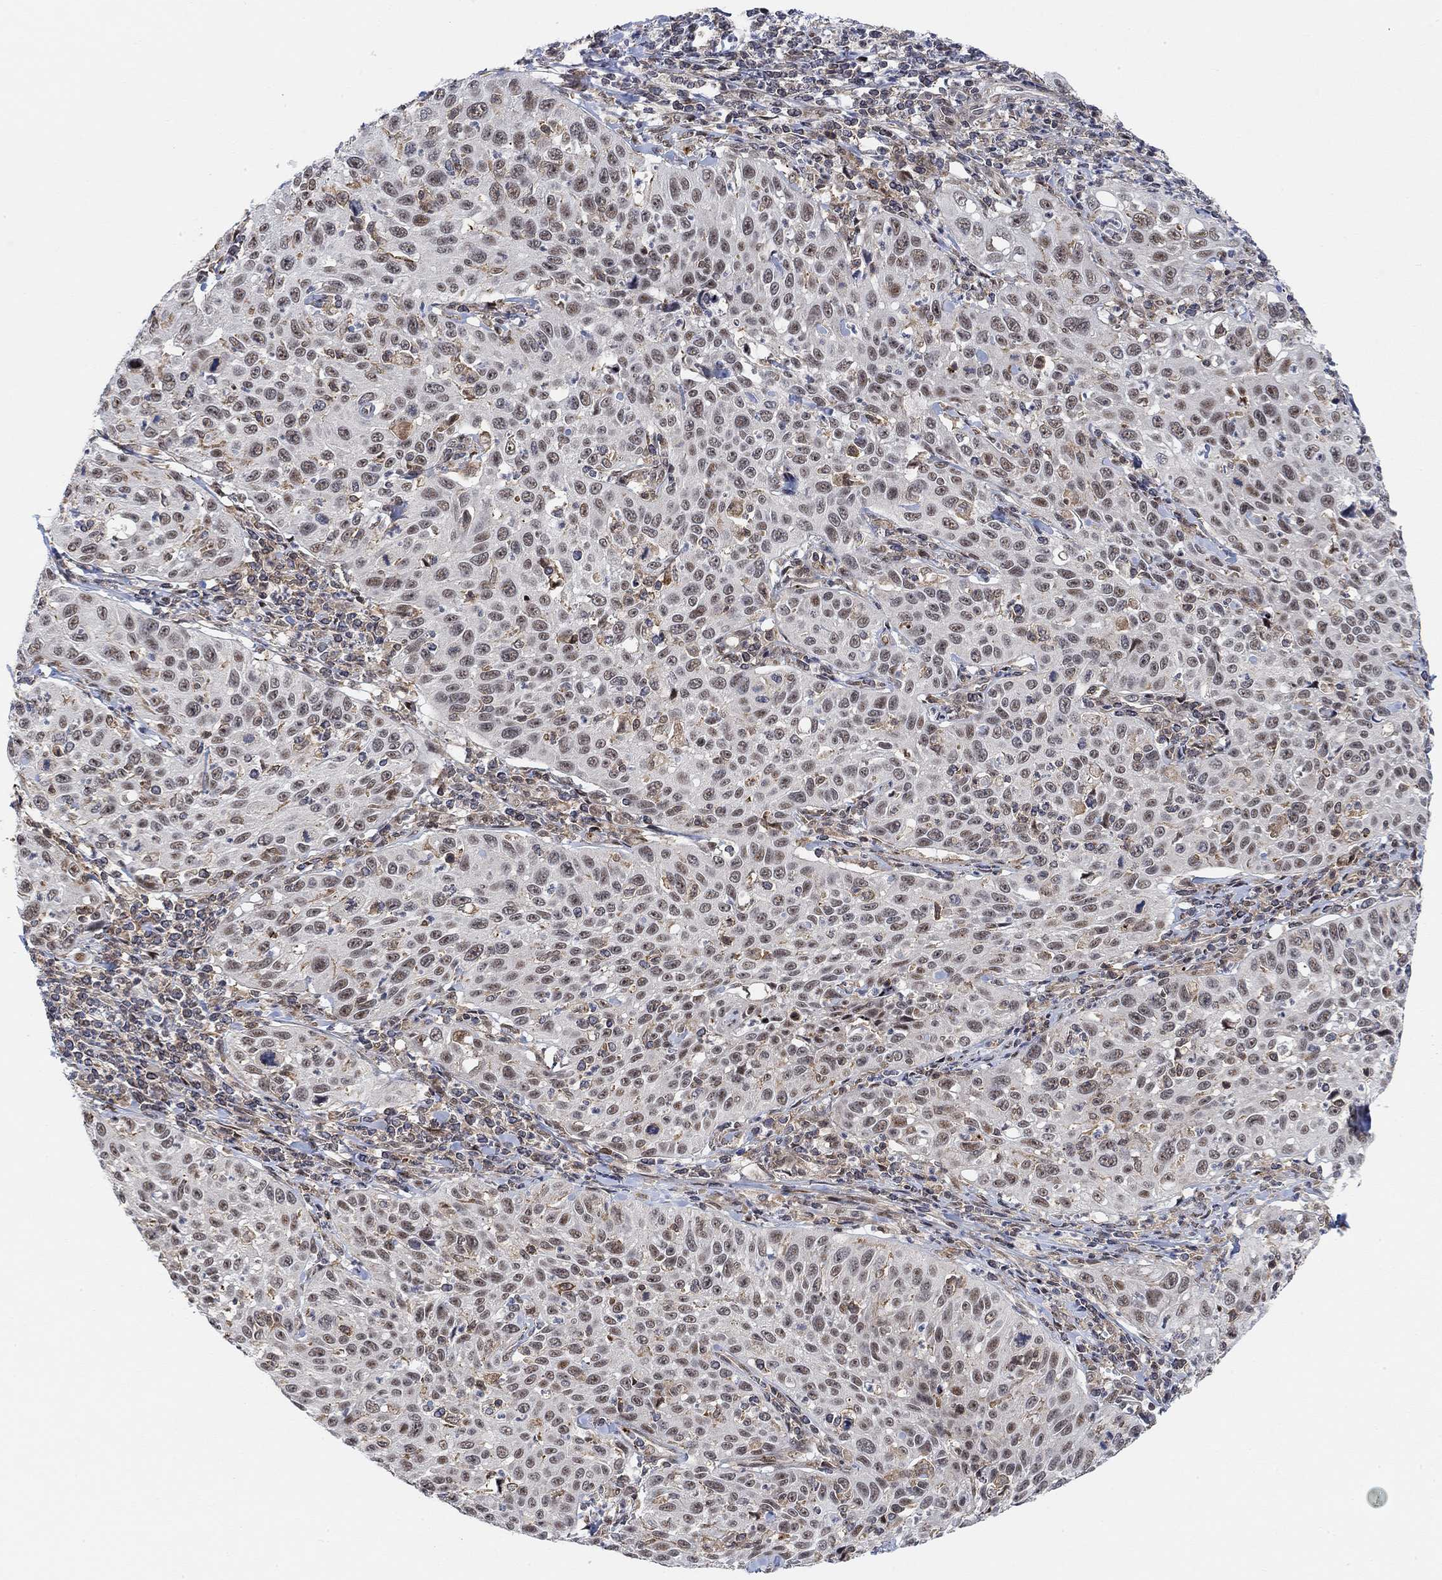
{"staining": {"intensity": "moderate", "quantity": "<25%", "location": "nuclear"}, "tissue": "cervical cancer", "cell_type": "Tumor cells", "image_type": "cancer", "snomed": [{"axis": "morphology", "description": "Squamous cell carcinoma, NOS"}, {"axis": "topography", "description": "Cervix"}], "caption": "This micrograph demonstrates IHC staining of human squamous cell carcinoma (cervical), with low moderate nuclear positivity in about <25% of tumor cells.", "gene": "PWWP2B", "patient": {"sex": "female", "age": 26}}